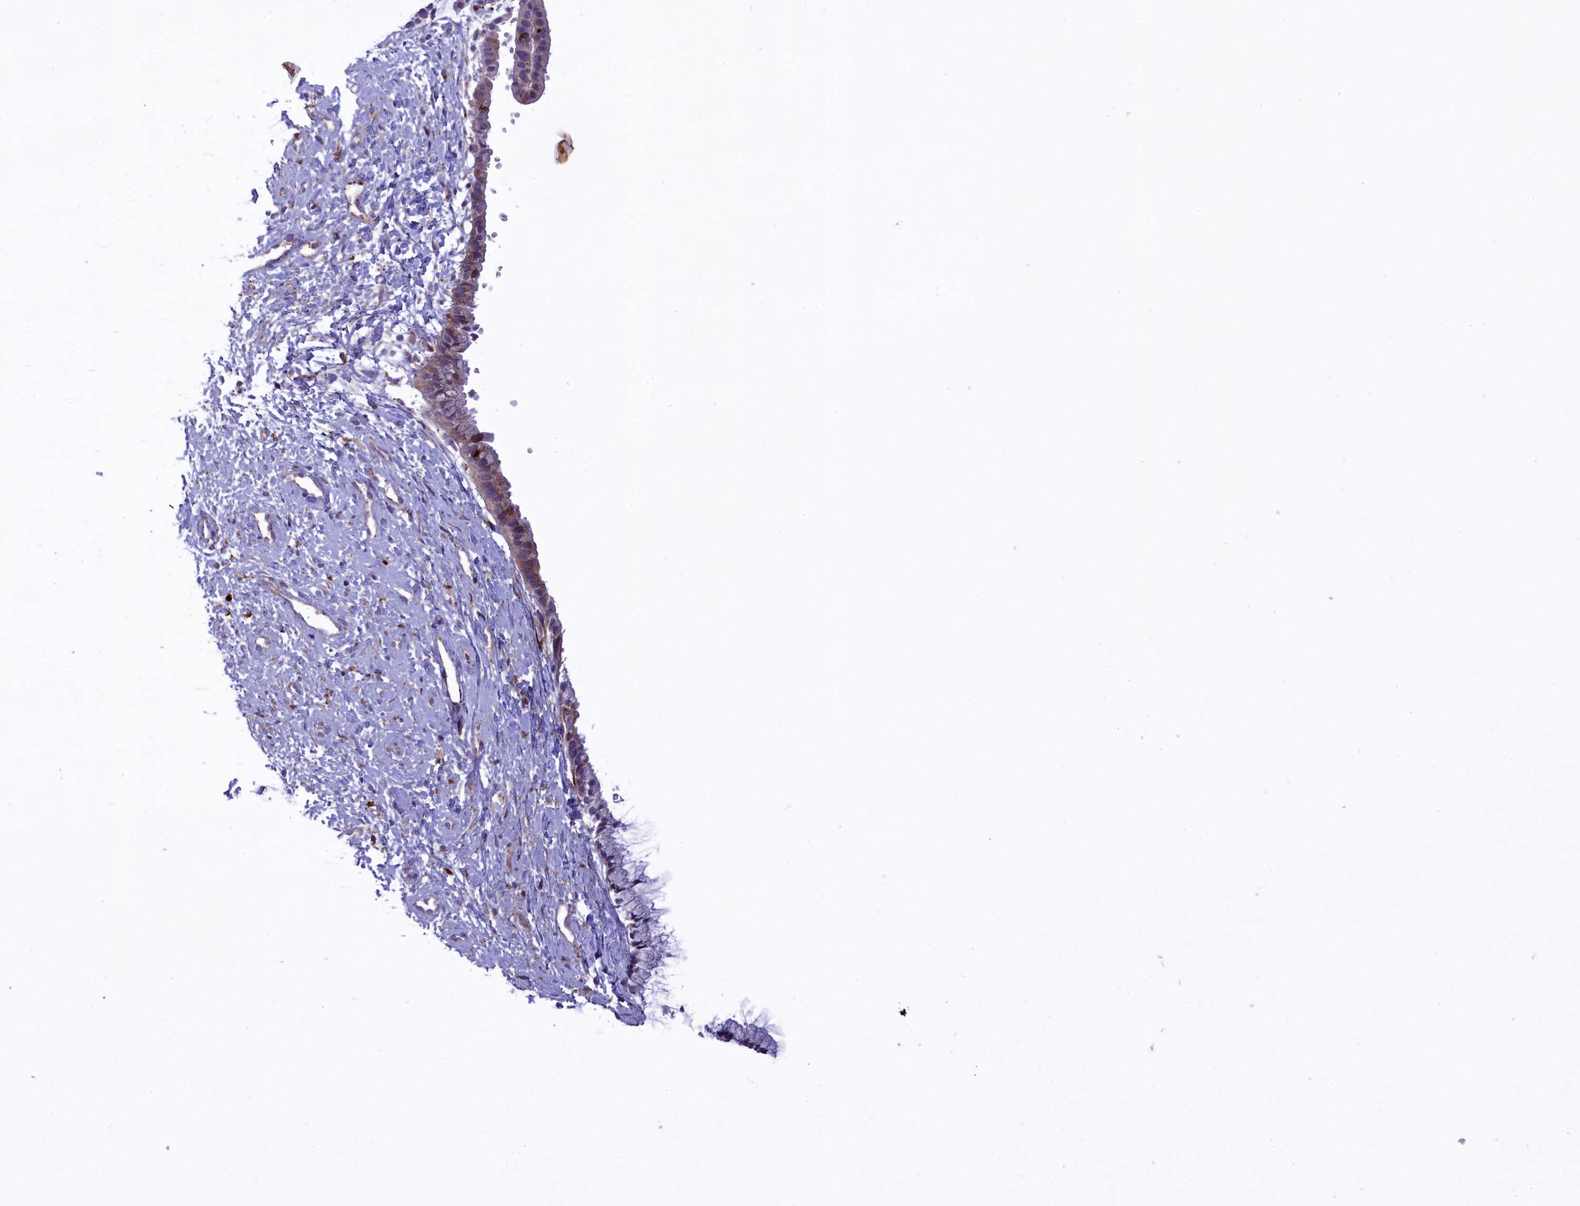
{"staining": {"intensity": "moderate", "quantity": "25%-75%", "location": "cytoplasmic/membranous"}, "tissue": "cervix", "cell_type": "Glandular cells", "image_type": "normal", "snomed": [{"axis": "morphology", "description": "Normal tissue, NOS"}, {"axis": "topography", "description": "Cervix"}], "caption": "There is medium levels of moderate cytoplasmic/membranous expression in glandular cells of benign cervix, as demonstrated by immunohistochemical staining (brown color).", "gene": "MAN2B1", "patient": {"sex": "female", "age": 57}}